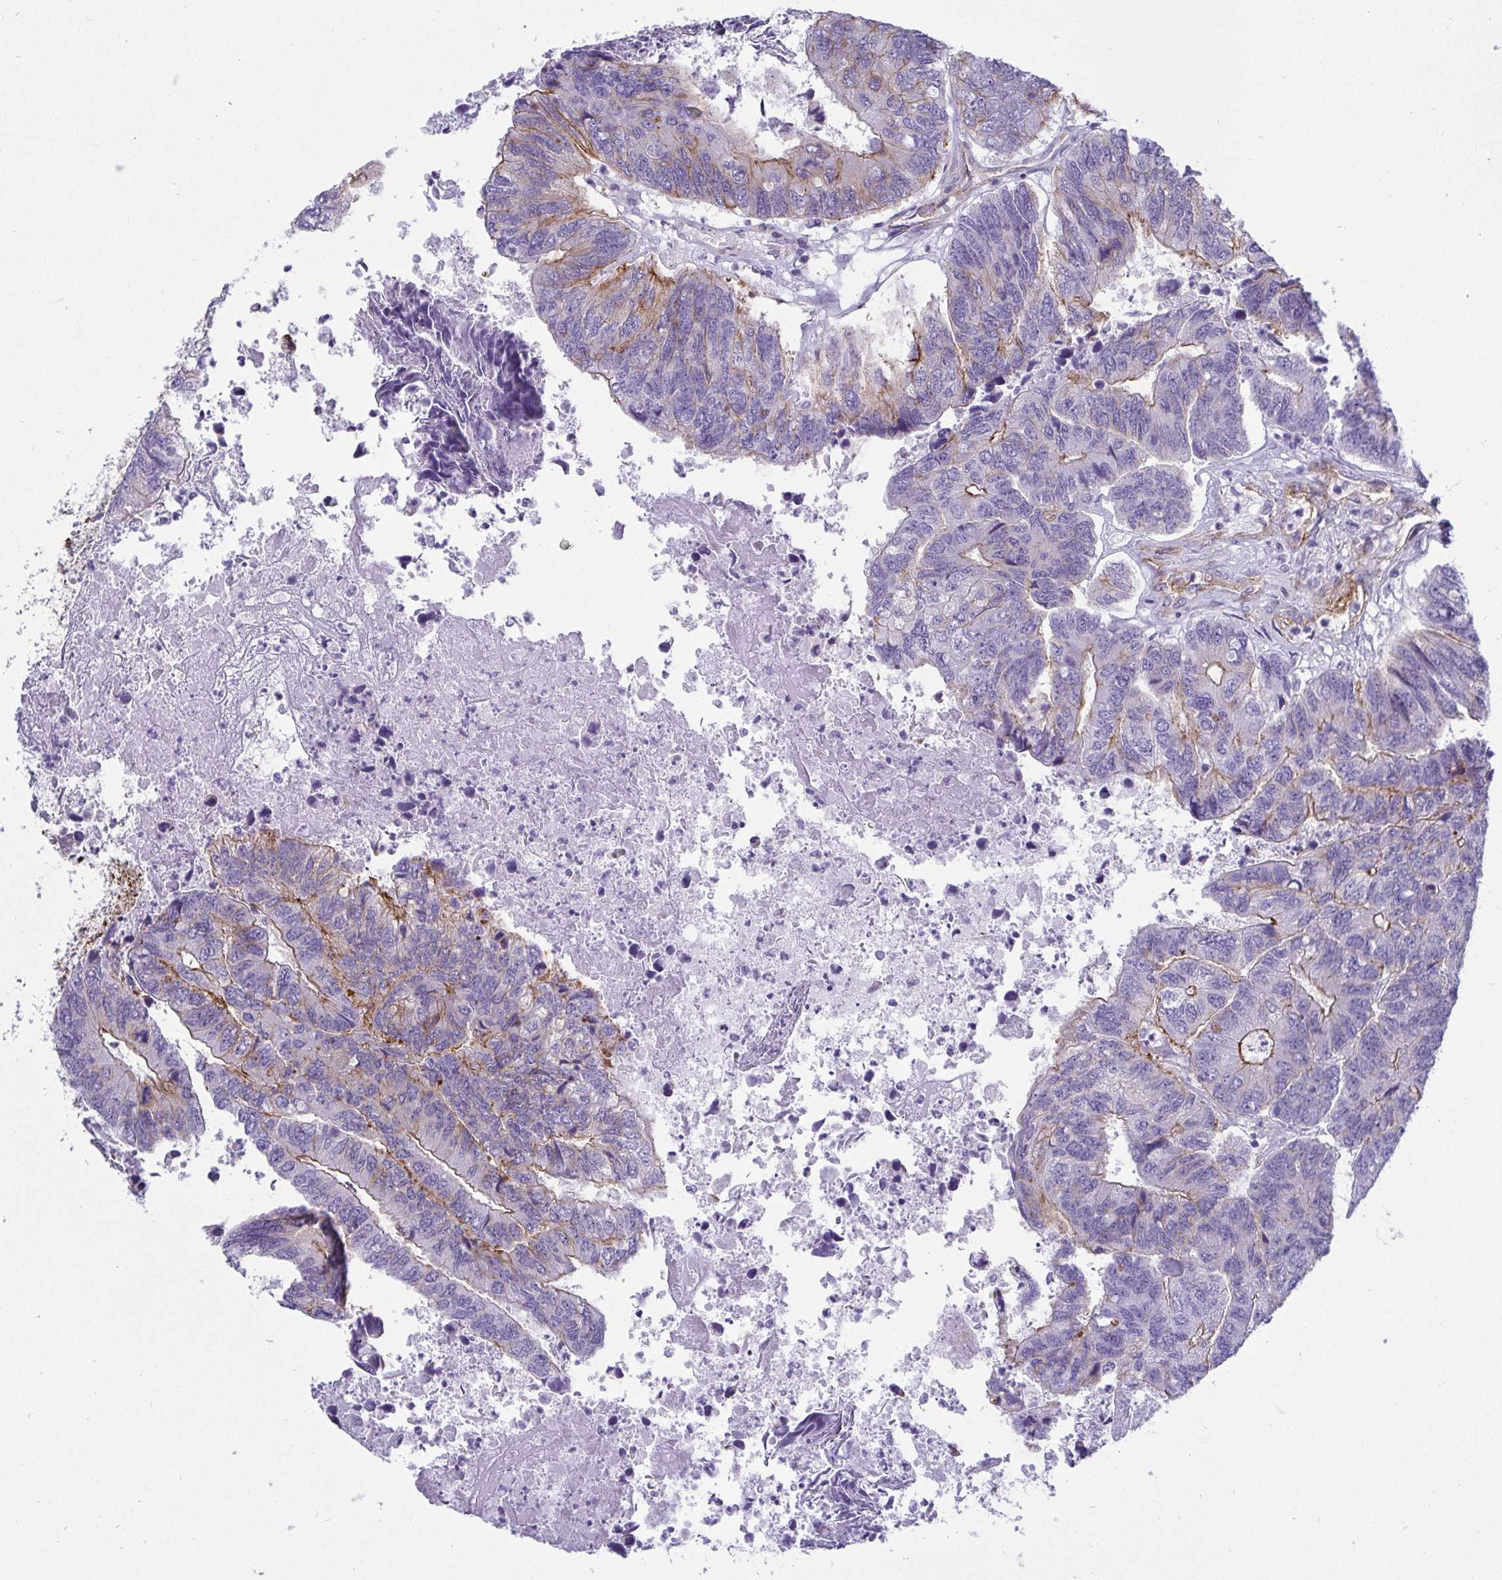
{"staining": {"intensity": "moderate", "quantity": "<25%", "location": "cytoplasmic/membranous"}, "tissue": "colorectal cancer", "cell_type": "Tumor cells", "image_type": "cancer", "snomed": [{"axis": "morphology", "description": "Adenocarcinoma, NOS"}, {"axis": "topography", "description": "Colon"}], "caption": "A high-resolution micrograph shows immunohistochemistry staining of colorectal adenocarcinoma, which shows moderate cytoplasmic/membranous positivity in approximately <25% of tumor cells. (DAB (3,3'-diaminobenzidine) = brown stain, brightfield microscopy at high magnification).", "gene": "LIMA1", "patient": {"sex": "female", "age": 67}}